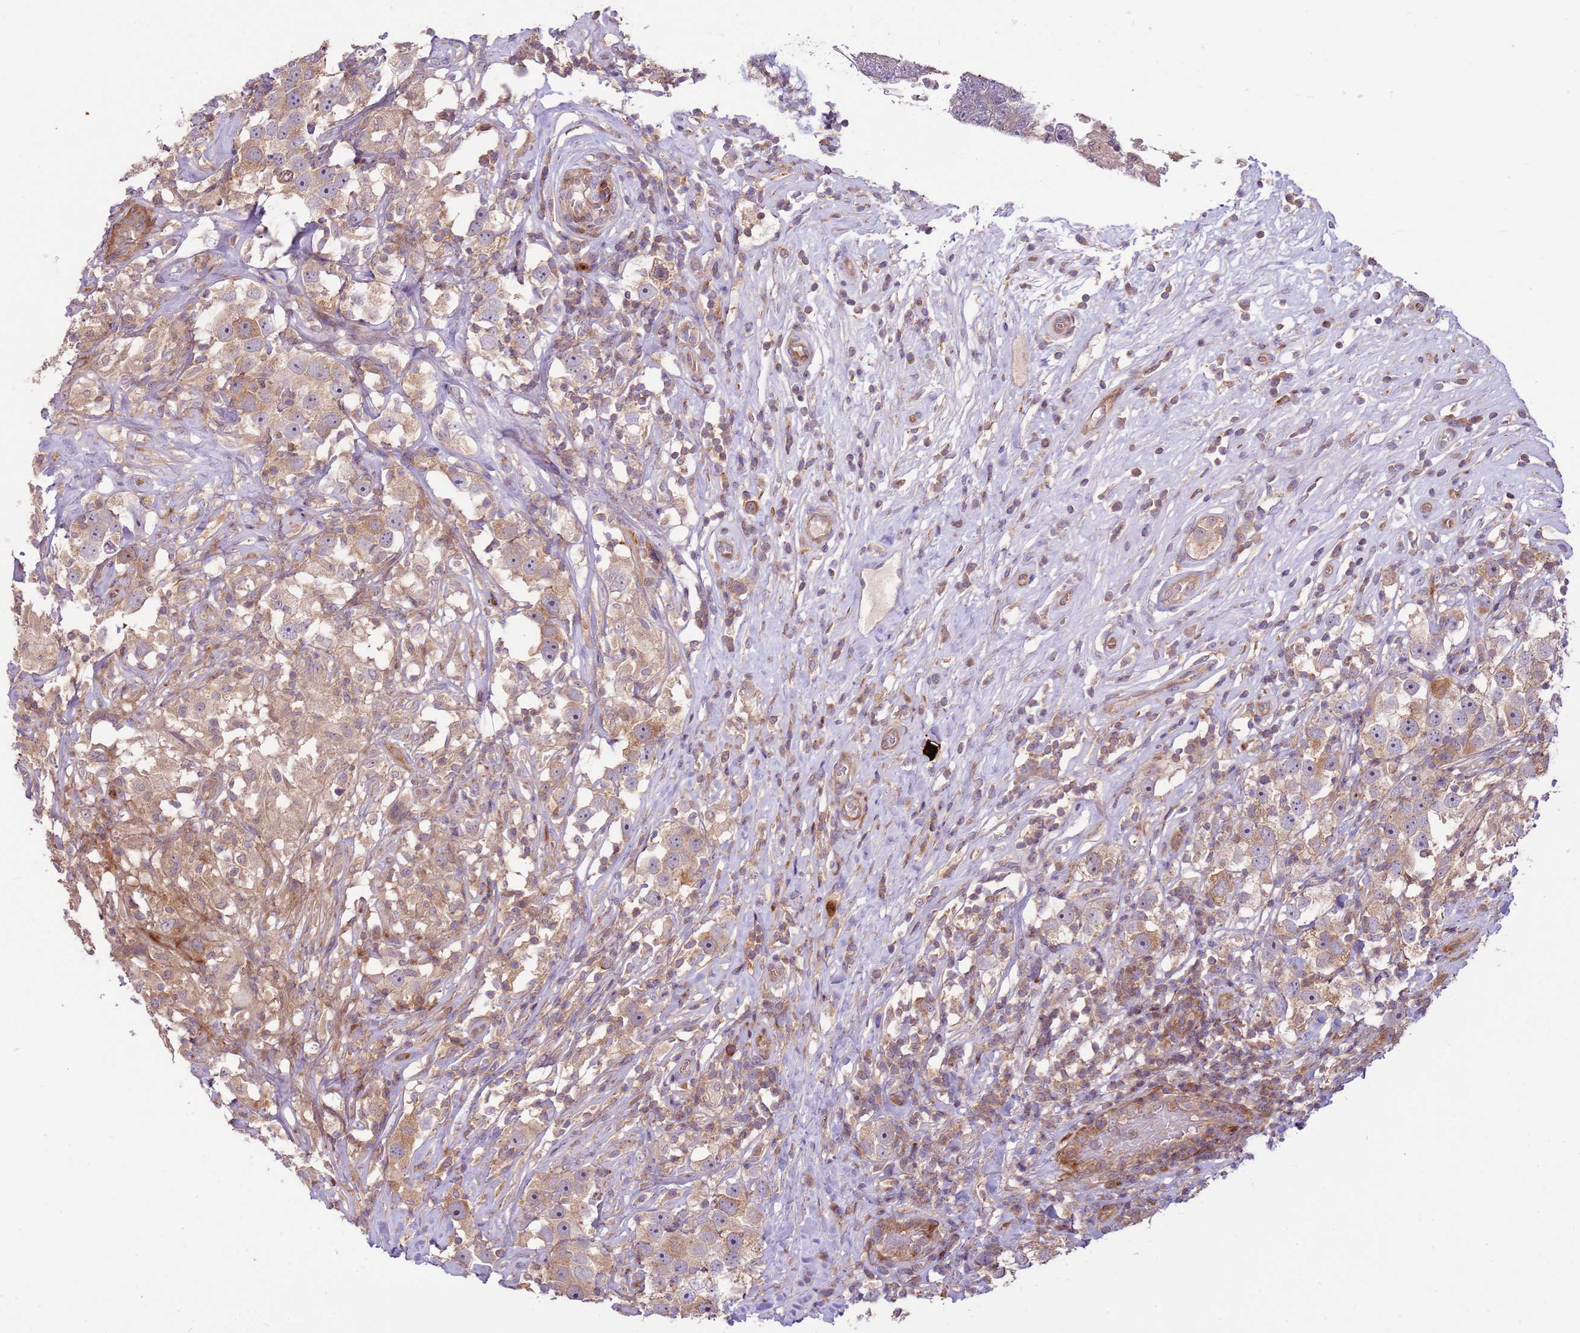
{"staining": {"intensity": "moderate", "quantity": "<25%", "location": "cytoplasmic/membranous"}, "tissue": "testis cancer", "cell_type": "Tumor cells", "image_type": "cancer", "snomed": [{"axis": "morphology", "description": "Seminoma, NOS"}, {"axis": "topography", "description": "Testis"}], "caption": "This is an image of immunohistochemistry (IHC) staining of testis cancer, which shows moderate expression in the cytoplasmic/membranous of tumor cells.", "gene": "ZNF624", "patient": {"sex": "male", "age": 49}}